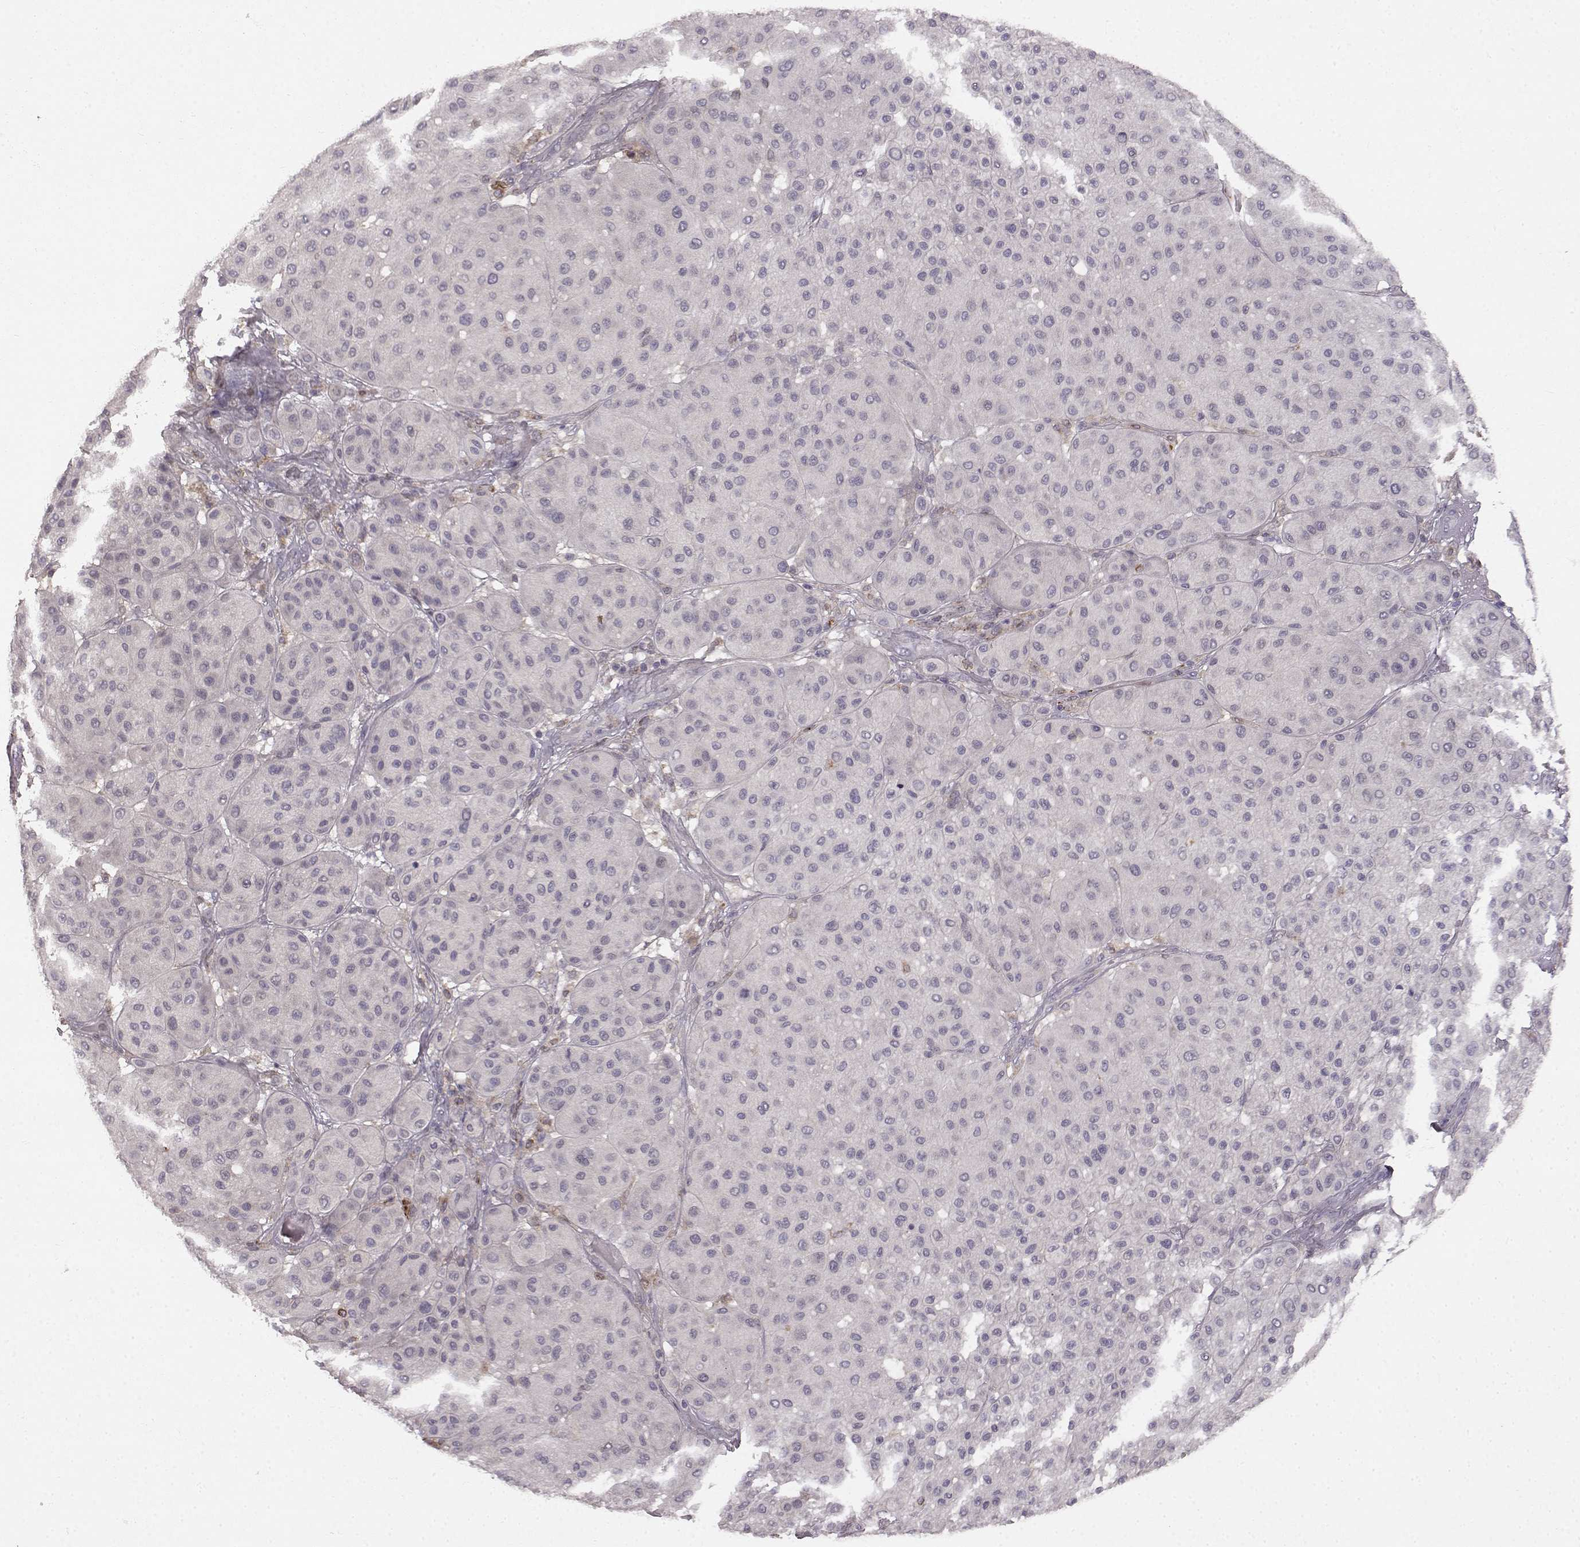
{"staining": {"intensity": "negative", "quantity": "none", "location": "none"}, "tissue": "melanoma", "cell_type": "Tumor cells", "image_type": "cancer", "snomed": [{"axis": "morphology", "description": "Malignant melanoma, Metastatic site"}, {"axis": "topography", "description": "Smooth muscle"}], "caption": "The micrograph demonstrates no staining of tumor cells in malignant melanoma (metastatic site).", "gene": "SPAG17", "patient": {"sex": "male", "age": 41}}